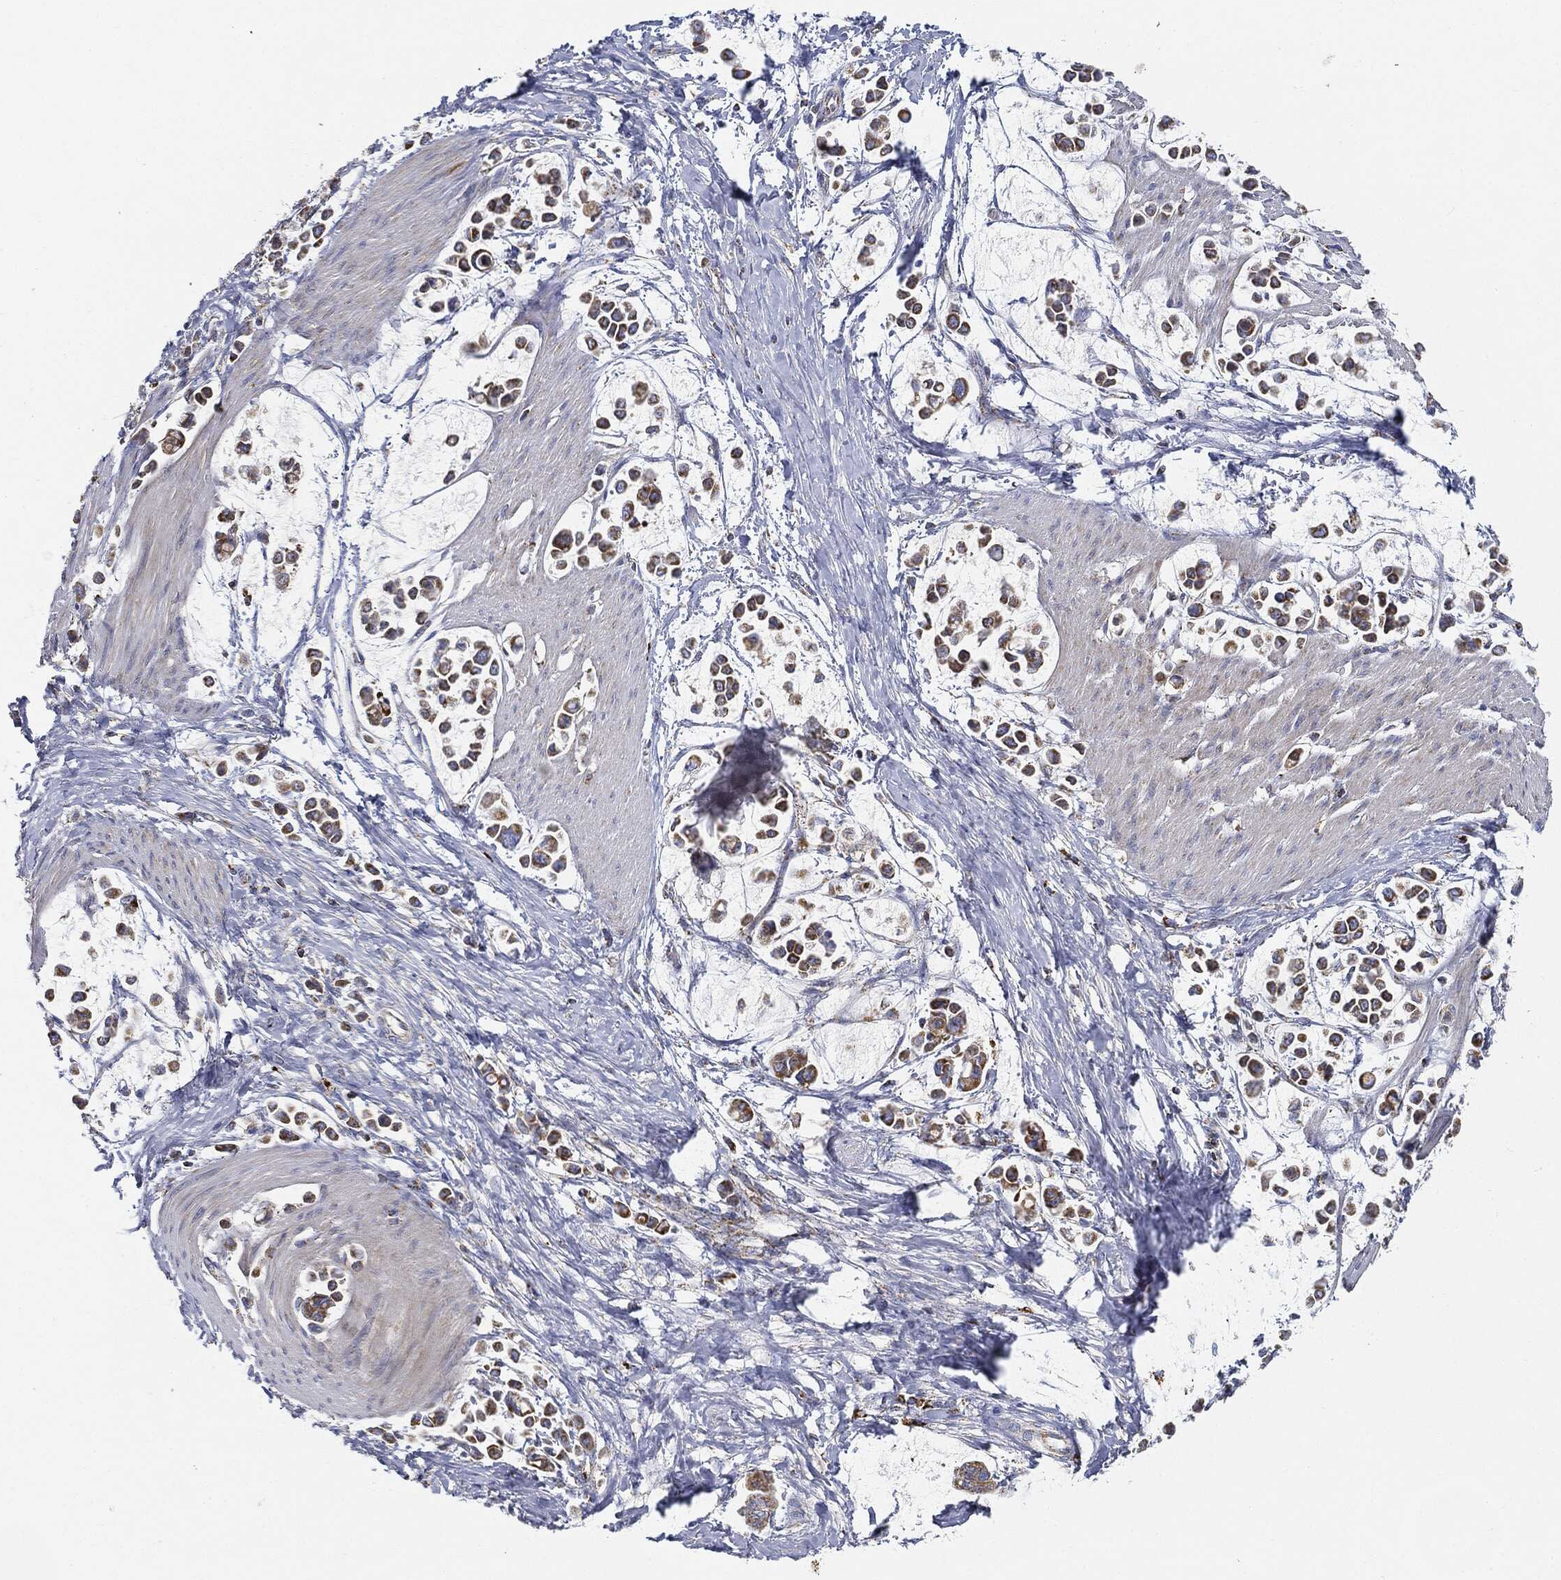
{"staining": {"intensity": "strong", "quantity": ">75%", "location": "cytoplasmic/membranous"}, "tissue": "stomach cancer", "cell_type": "Tumor cells", "image_type": "cancer", "snomed": [{"axis": "morphology", "description": "Adenocarcinoma, NOS"}, {"axis": "topography", "description": "Stomach"}], "caption": "Protein staining displays strong cytoplasmic/membranous staining in approximately >75% of tumor cells in adenocarcinoma (stomach).", "gene": "CAPN15", "patient": {"sex": "male", "age": 82}}